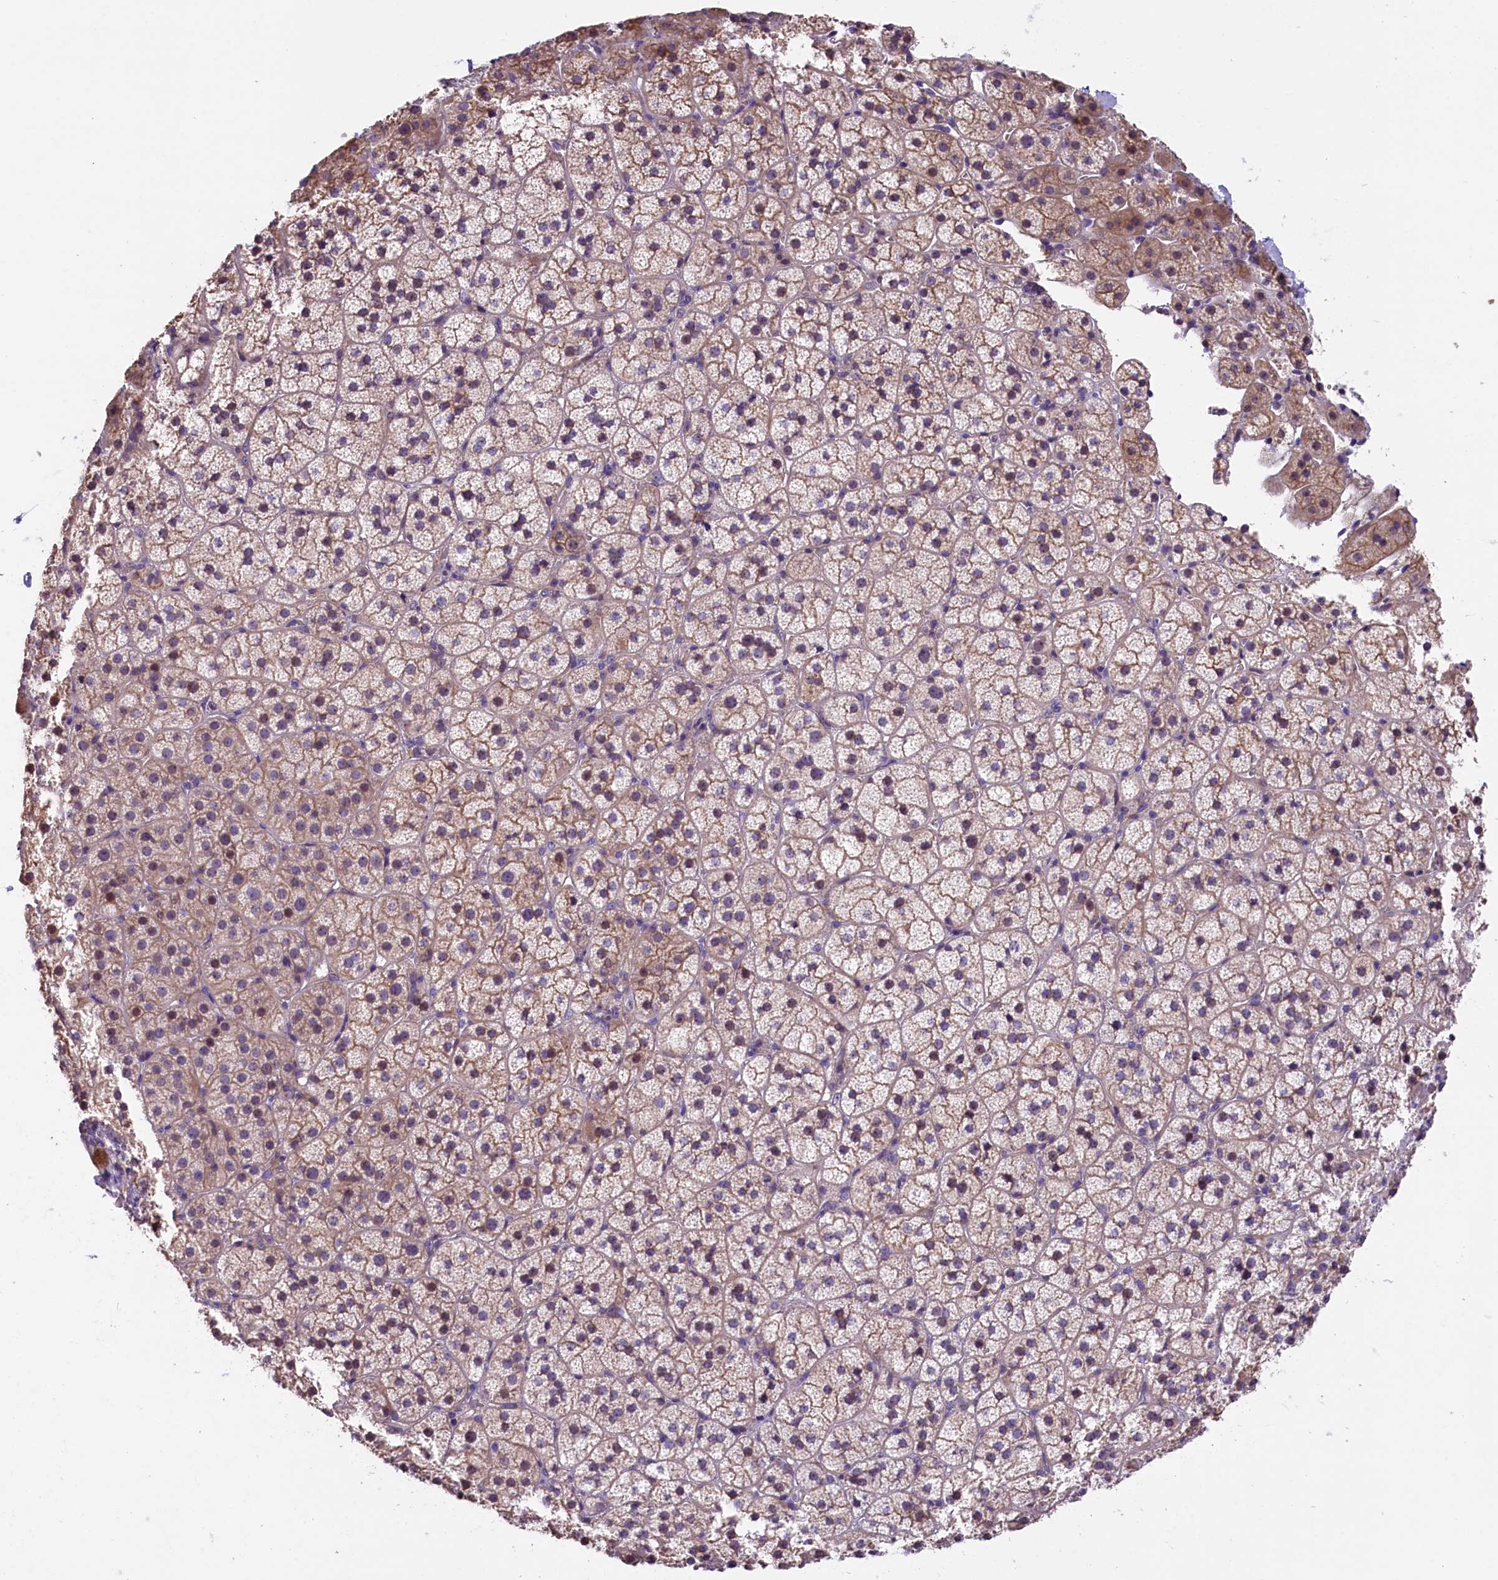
{"staining": {"intensity": "weak", "quantity": "25%-75%", "location": "cytoplasmic/membranous"}, "tissue": "adrenal gland", "cell_type": "Glandular cells", "image_type": "normal", "snomed": [{"axis": "morphology", "description": "Normal tissue, NOS"}, {"axis": "topography", "description": "Adrenal gland"}], "caption": "IHC histopathology image of unremarkable adrenal gland: adrenal gland stained using immunohistochemistry reveals low levels of weak protein expression localized specifically in the cytoplasmic/membranous of glandular cells, appearing as a cytoplasmic/membranous brown color.", "gene": "CCDC32", "patient": {"sex": "female", "age": 44}}